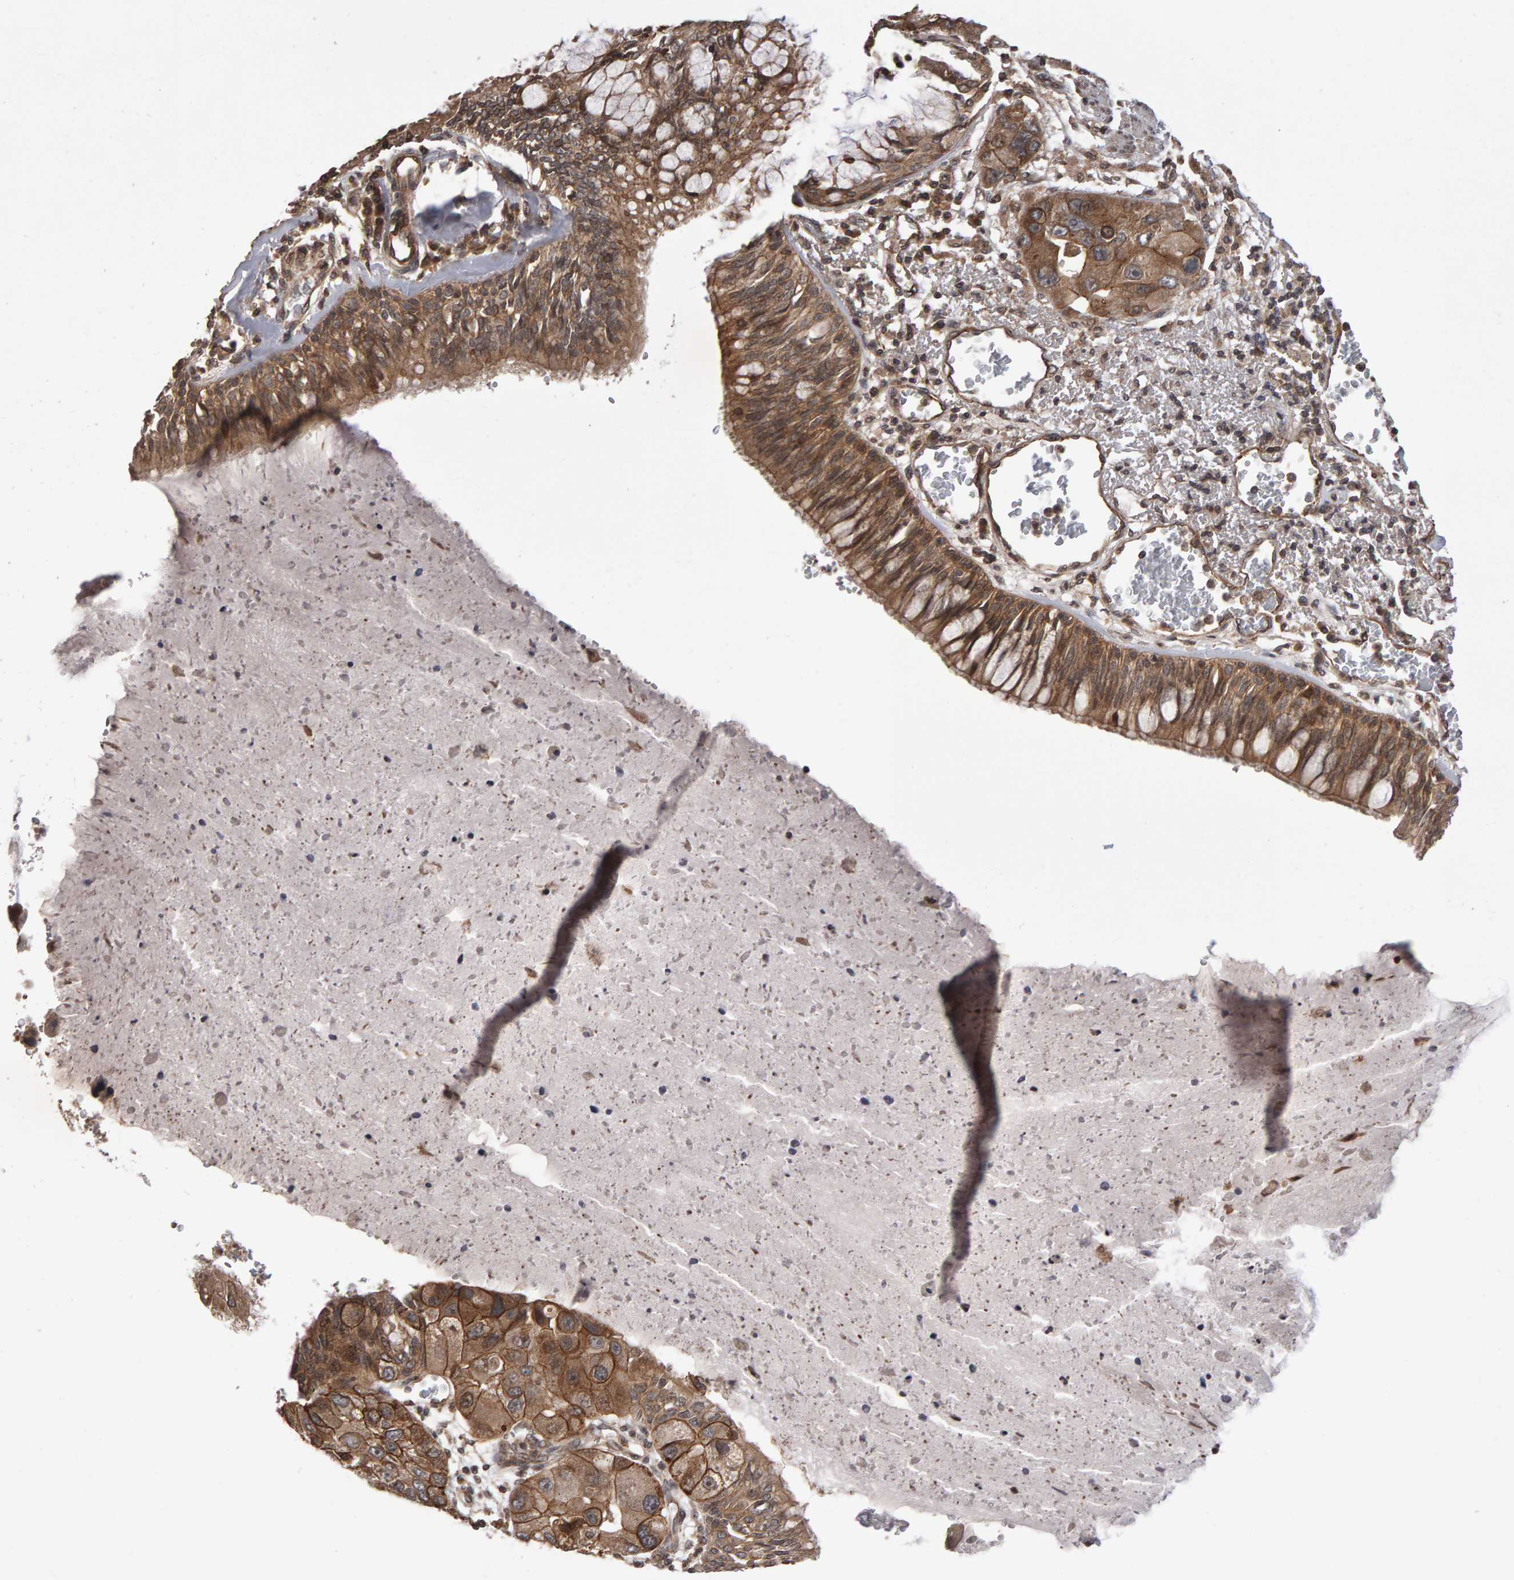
{"staining": {"intensity": "moderate", "quantity": ">75%", "location": "cytoplasmic/membranous"}, "tissue": "bronchus", "cell_type": "Respiratory epithelial cells", "image_type": "normal", "snomed": [{"axis": "morphology", "description": "Normal tissue, NOS"}, {"axis": "morphology", "description": "Adenocarcinoma, NOS"}, {"axis": "morphology", "description": "Adenocarcinoma, metastatic, NOS"}, {"axis": "topography", "description": "Lymph node"}, {"axis": "topography", "description": "Bronchus"}, {"axis": "topography", "description": "Lung"}], "caption": "This histopathology image shows immunohistochemistry staining of benign bronchus, with medium moderate cytoplasmic/membranous staining in approximately >75% of respiratory epithelial cells.", "gene": "SCRIB", "patient": {"sex": "female", "age": 54}}